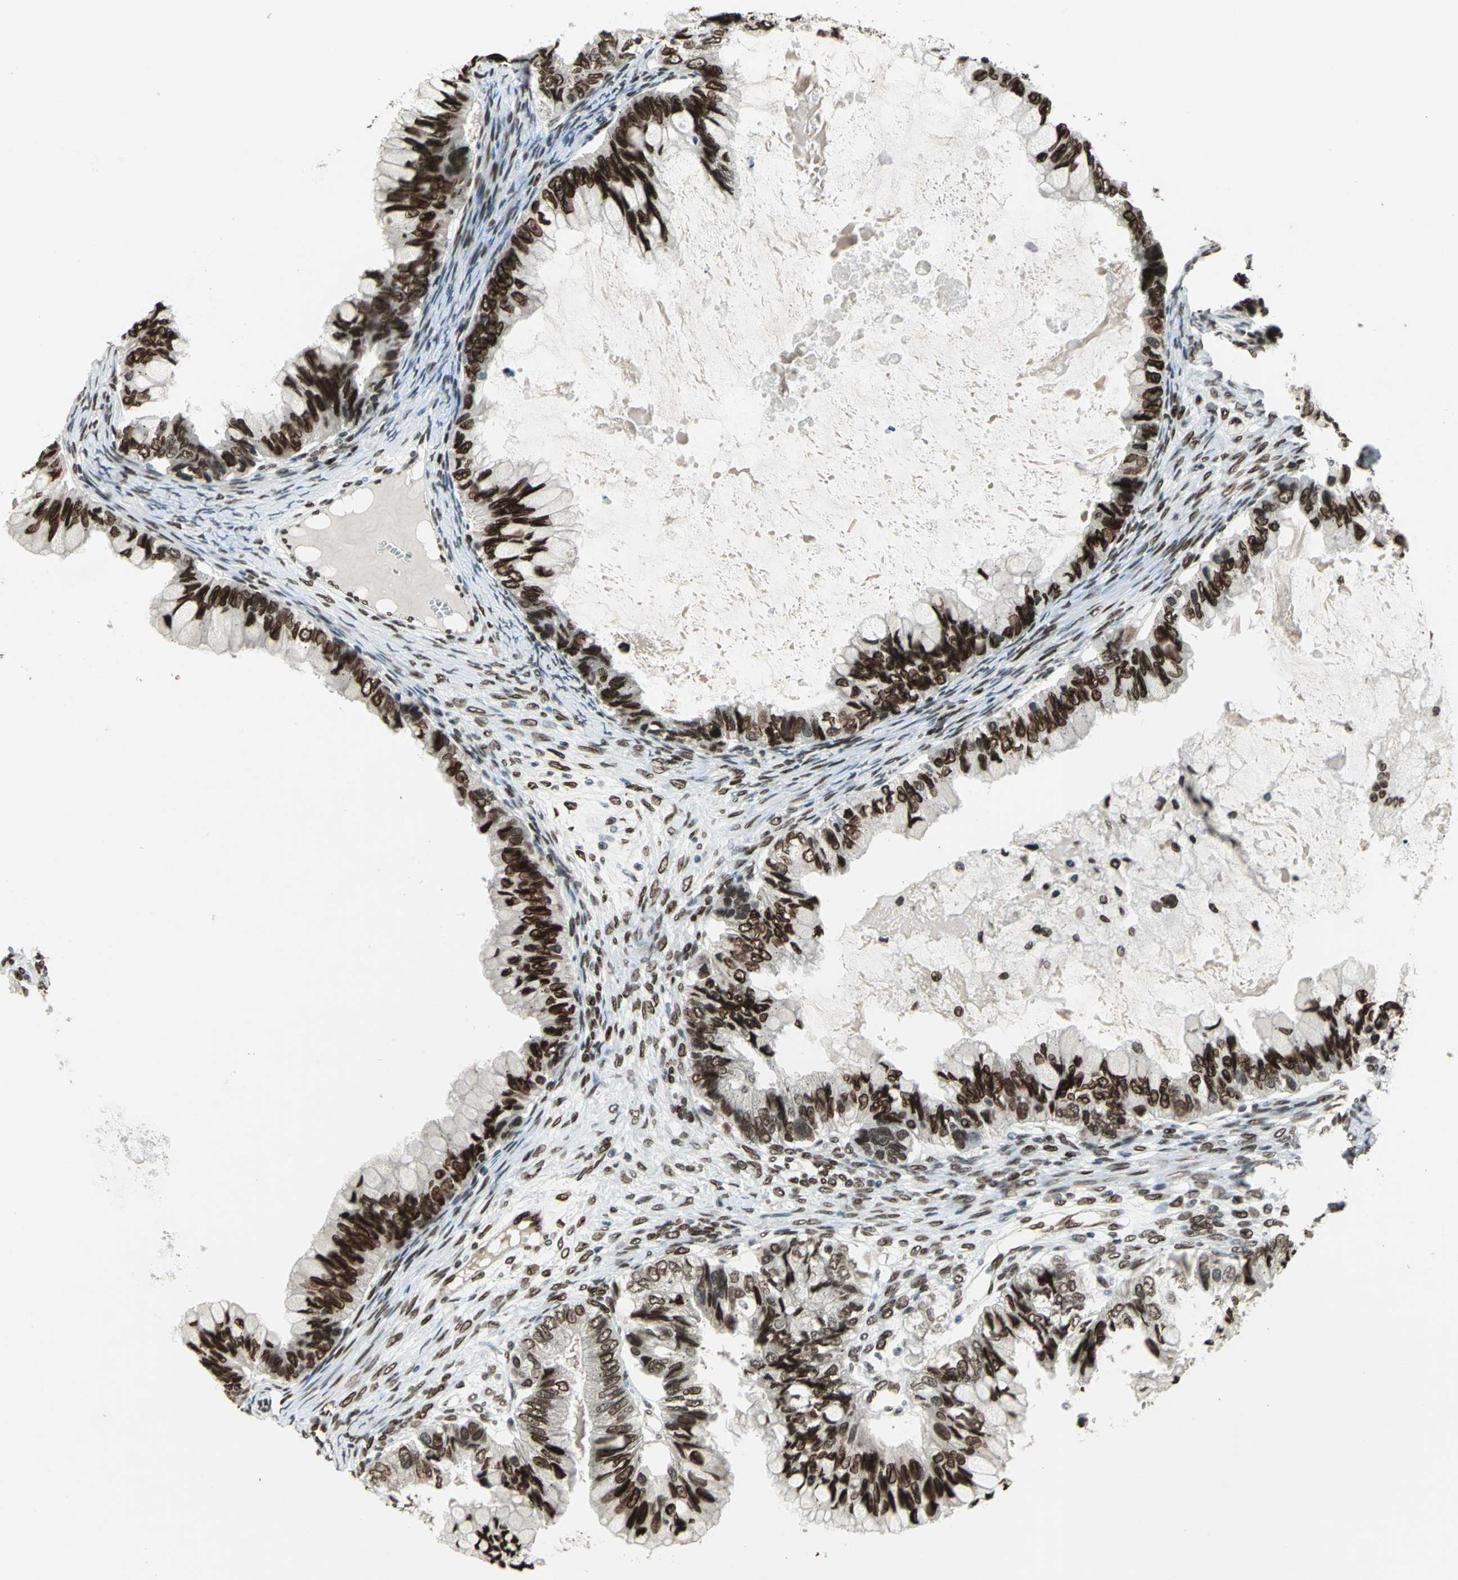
{"staining": {"intensity": "strong", "quantity": ">75%", "location": "nuclear"}, "tissue": "ovarian cancer", "cell_type": "Tumor cells", "image_type": "cancer", "snomed": [{"axis": "morphology", "description": "Cystadenocarcinoma, mucinous, NOS"}, {"axis": "topography", "description": "Ovary"}], "caption": "This is a micrograph of immunohistochemistry staining of ovarian cancer (mucinous cystadenocarcinoma), which shows strong expression in the nuclear of tumor cells.", "gene": "ISY1", "patient": {"sex": "female", "age": 80}}